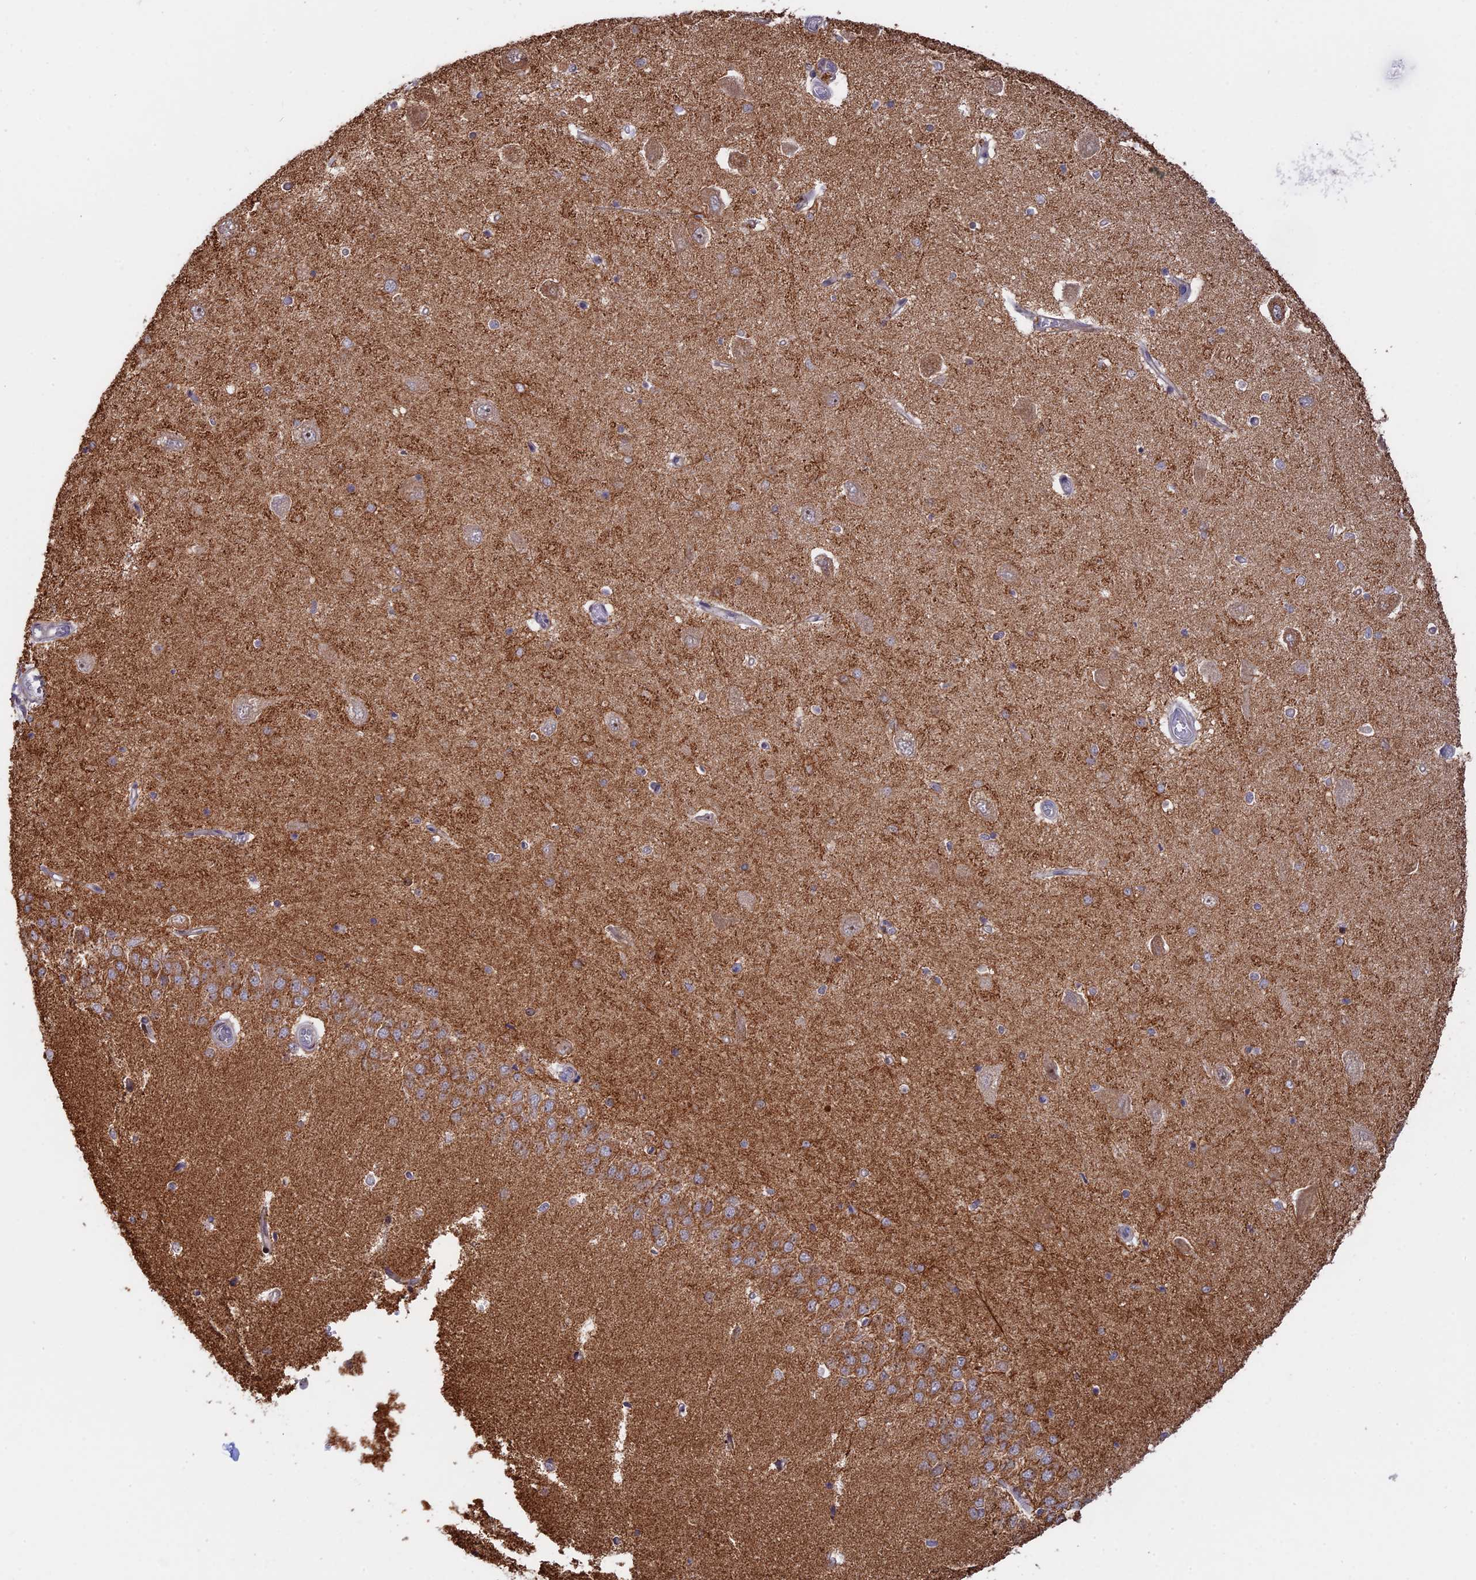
{"staining": {"intensity": "weak", "quantity": "25%-75%", "location": "cytoplasmic/membranous"}, "tissue": "hippocampus", "cell_type": "Glial cells", "image_type": "normal", "snomed": [{"axis": "morphology", "description": "Normal tissue, NOS"}, {"axis": "topography", "description": "Hippocampus"}], "caption": "The photomicrograph displays staining of unremarkable hippocampus, revealing weak cytoplasmic/membranous protein positivity (brown color) within glial cells. The protein is shown in brown color, while the nuclei are stained blue.", "gene": "GSKIP", "patient": {"sex": "male", "age": 45}}